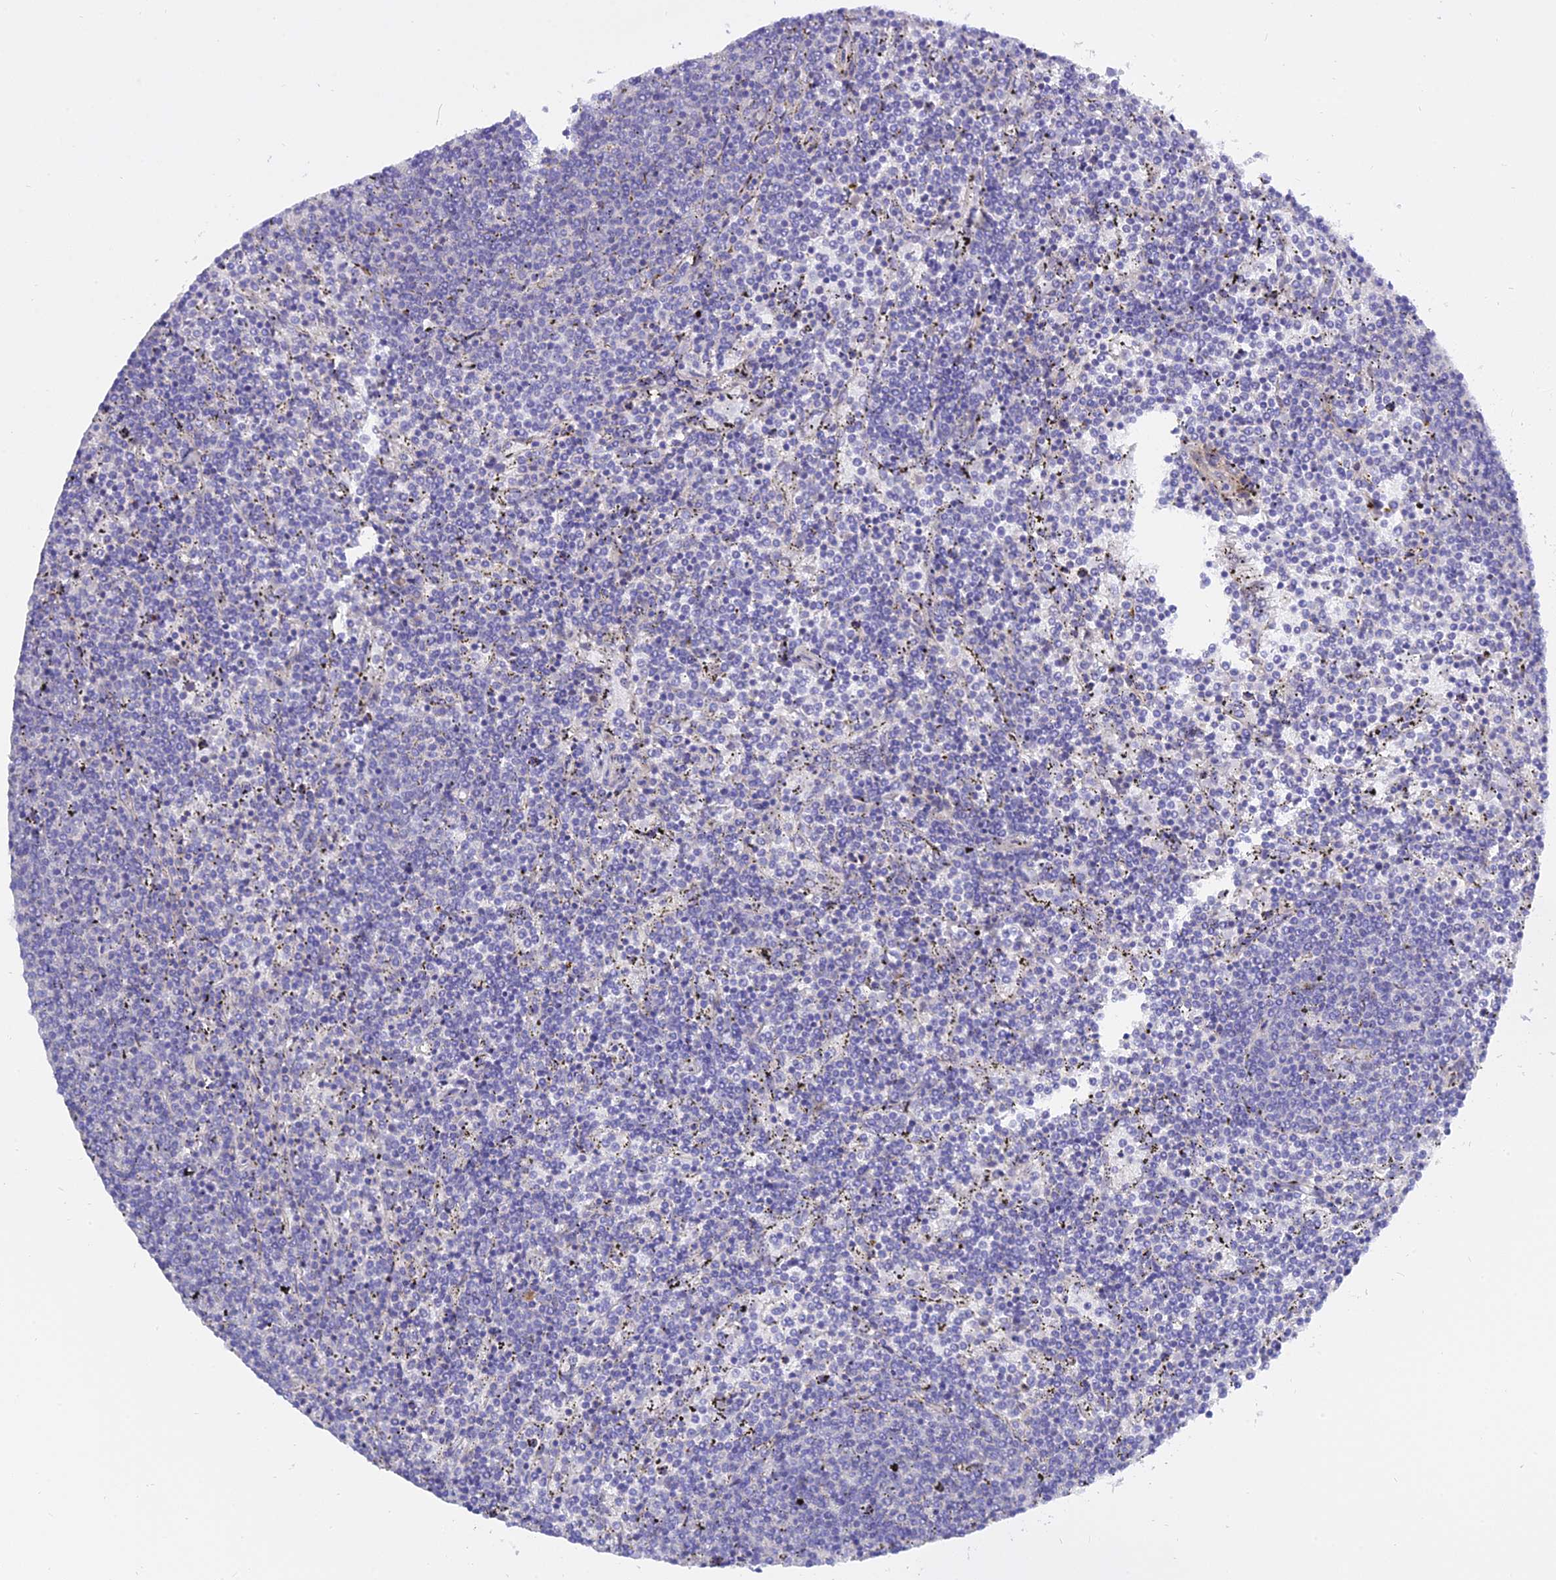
{"staining": {"intensity": "negative", "quantity": "none", "location": "none"}, "tissue": "lymphoma", "cell_type": "Tumor cells", "image_type": "cancer", "snomed": [{"axis": "morphology", "description": "Malignant lymphoma, non-Hodgkin's type, Low grade"}, {"axis": "topography", "description": "Spleen"}], "caption": "Lymphoma was stained to show a protein in brown. There is no significant positivity in tumor cells.", "gene": "MBD3L1", "patient": {"sex": "female", "age": 50}}